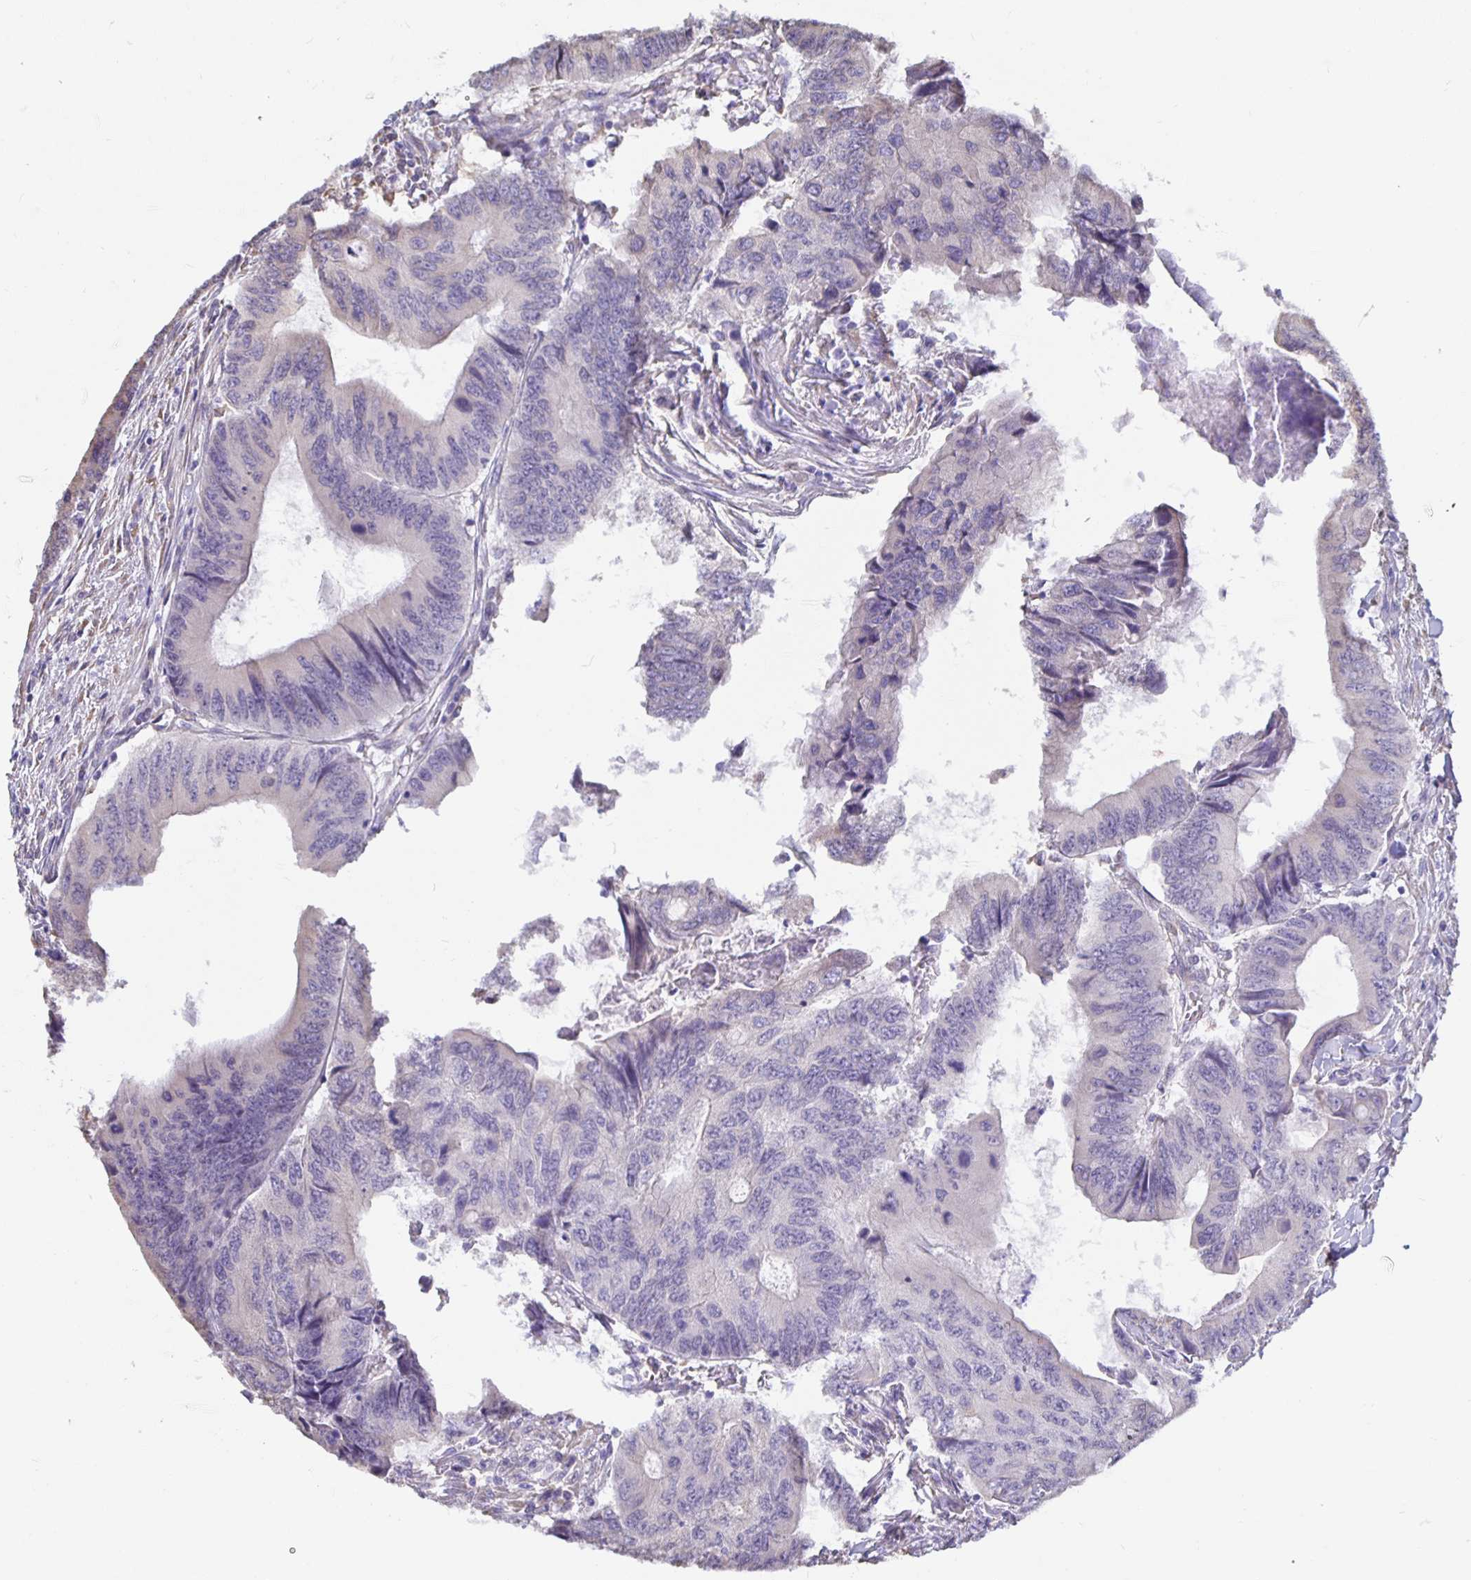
{"staining": {"intensity": "negative", "quantity": "none", "location": "none"}, "tissue": "colorectal cancer", "cell_type": "Tumor cells", "image_type": "cancer", "snomed": [{"axis": "morphology", "description": "Adenocarcinoma, NOS"}, {"axis": "topography", "description": "Colon"}], "caption": "This is a image of immunohistochemistry staining of colorectal adenocarcinoma, which shows no staining in tumor cells. Nuclei are stained in blue.", "gene": "DNAI2", "patient": {"sex": "male", "age": 53}}